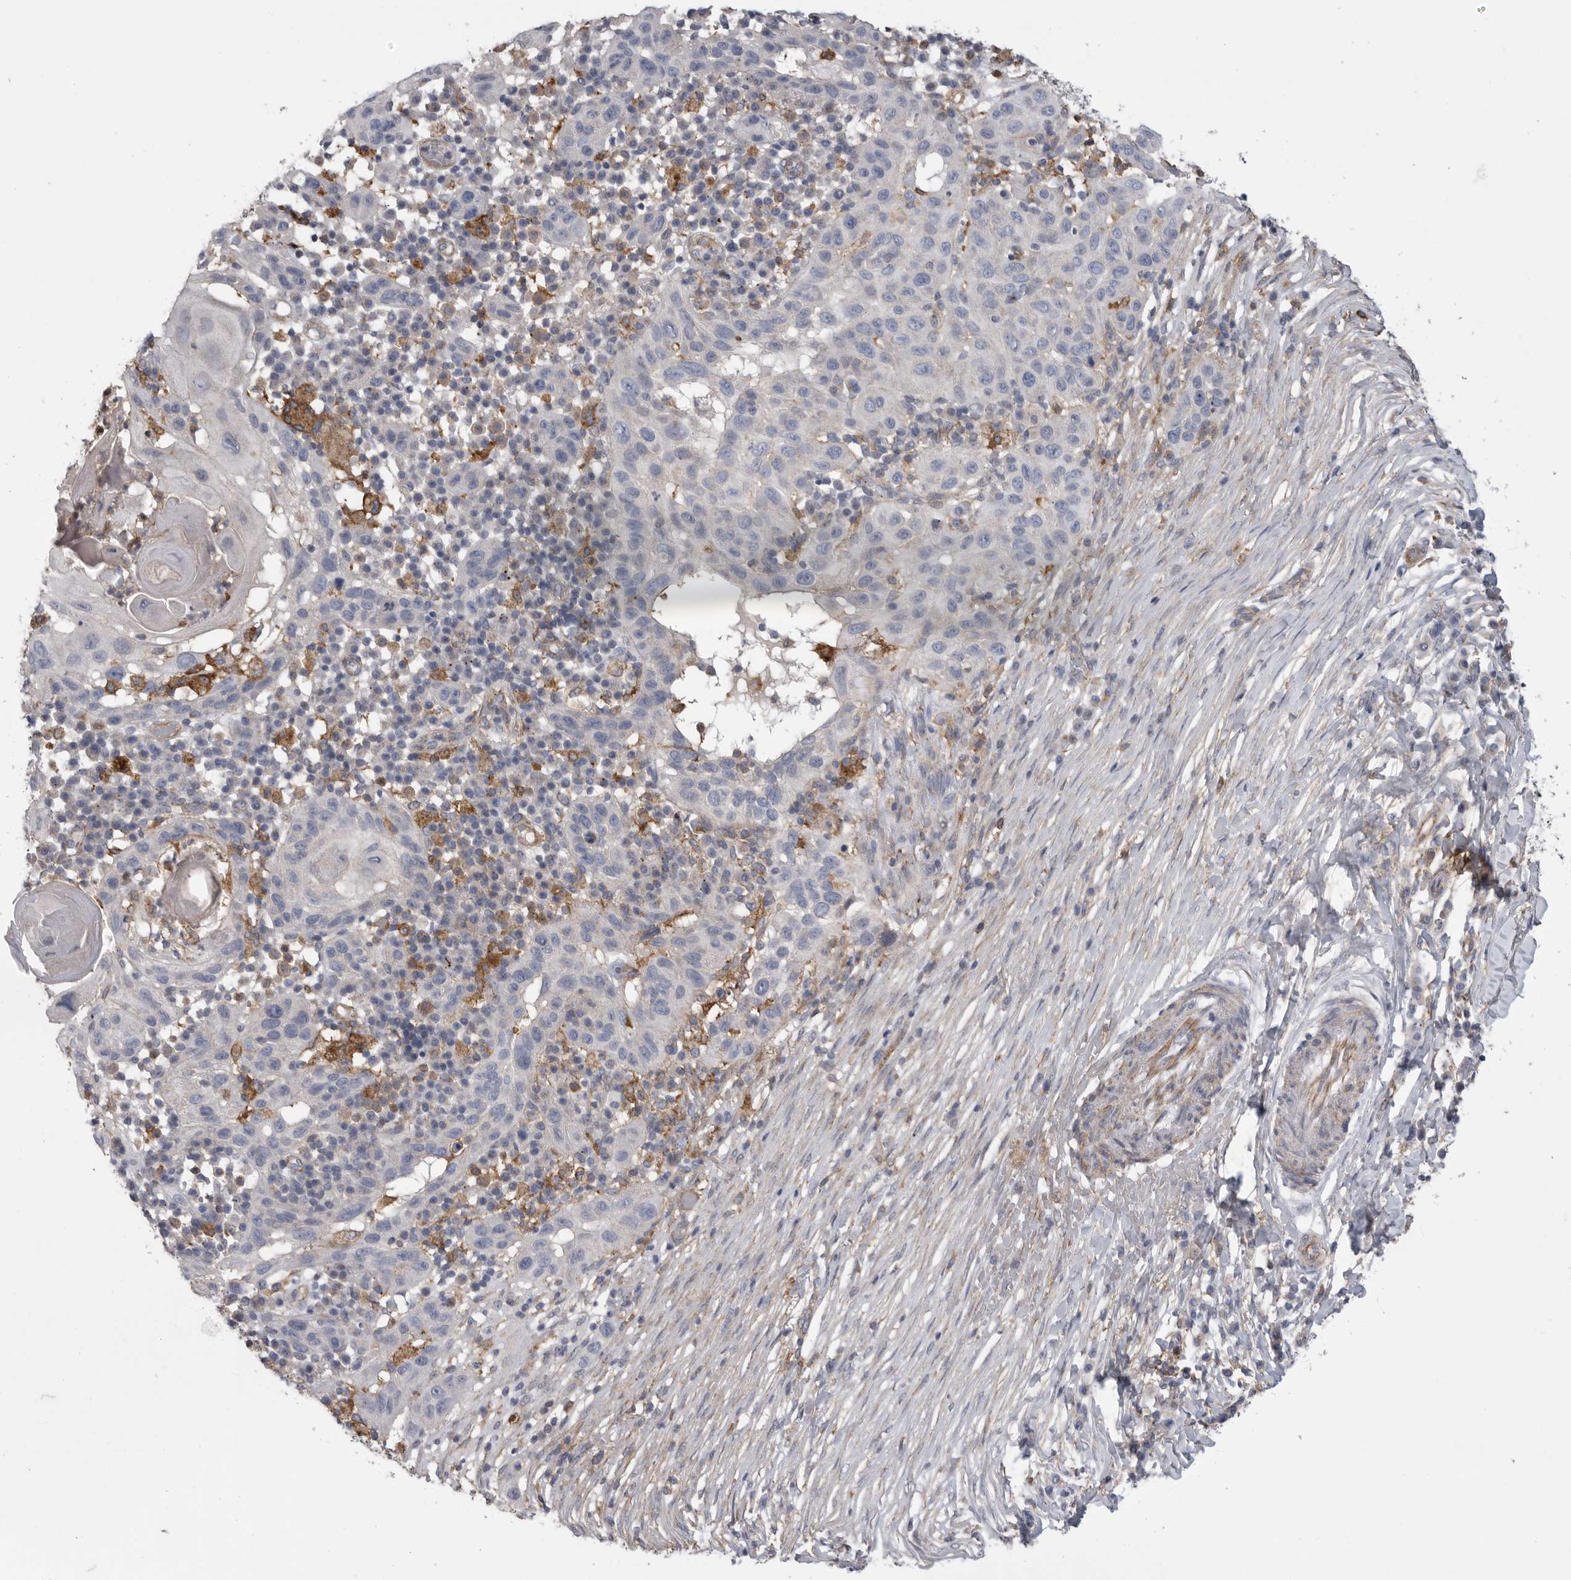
{"staining": {"intensity": "negative", "quantity": "none", "location": "none"}, "tissue": "skin cancer", "cell_type": "Tumor cells", "image_type": "cancer", "snomed": [{"axis": "morphology", "description": "Normal tissue, NOS"}, {"axis": "morphology", "description": "Squamous cell carcinoma, NOS"}, {"axis": "topography", "description": "Skin"}], "caption": "High magnification brightfield microscopy of skin cancer stained with DAB (3,3'-diaminobenzidine) (brown) and counterstained with hematoxylin (blue): tumor cells show no significant expression. (DAB (3,3'-diaminobenzidine) immunohistochemistry (IHC) visualized using brightfield microscopy, high magnification).", "gene": "SIGLEC10", "patient": {"sex": "female", "age": 96}}